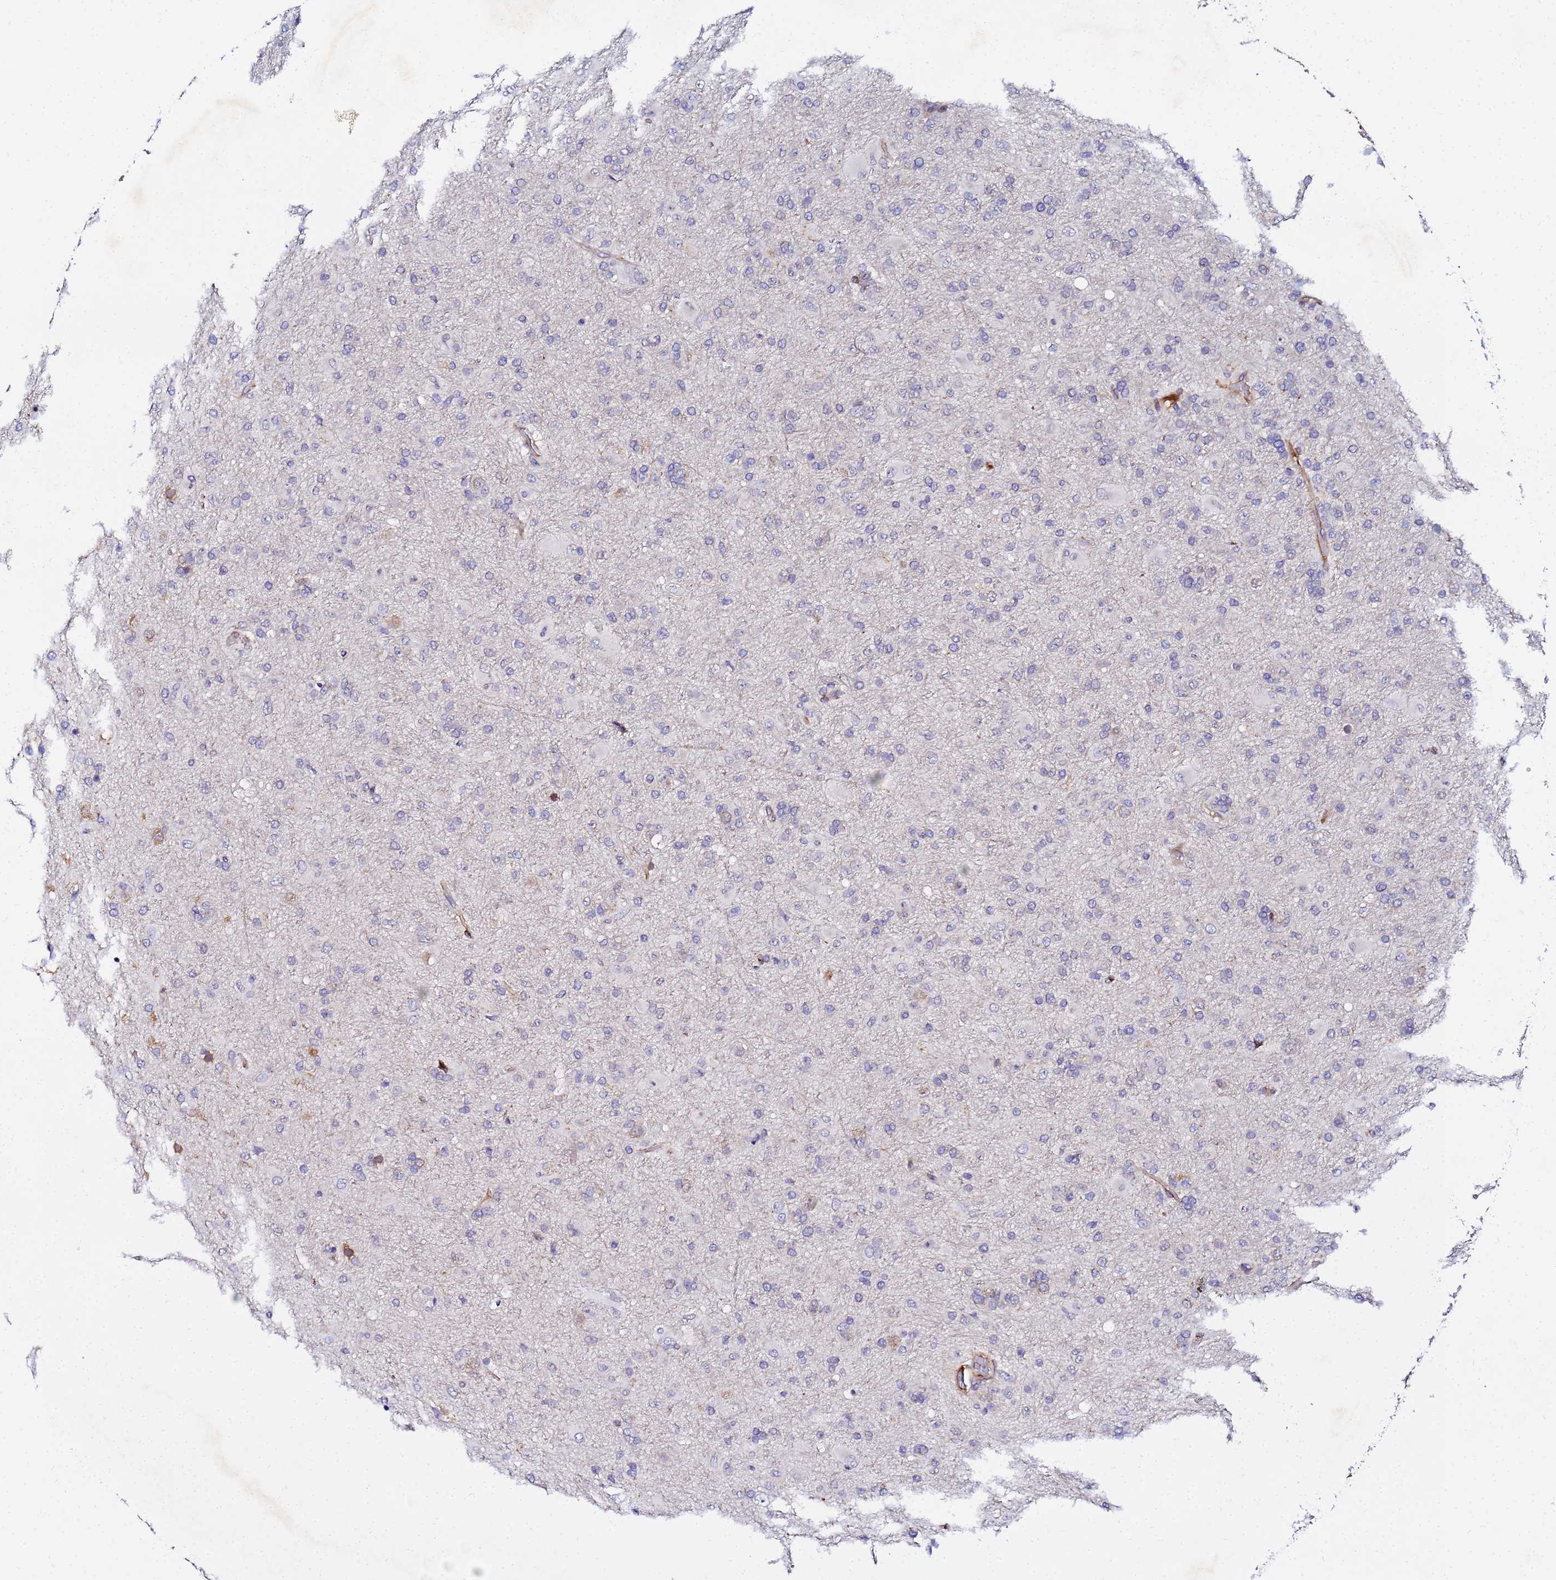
{"staining": {"intensity": "negative", "quantity": "none", "location": "none"}, "tissue": "glioma", "cell_type": "Tumor cells", "image_type": "cancer", "snomed": [{"axis": "morphology", "description": "Glioma, malignant, Low grade"}, {"axis": "topography", "description": "Brain"}], "caption": "Immunohistochemistry of malignant glioma (low-grade) shows no expression in tumor cells.", "gene": "POM121", "patient": {"sex": "male", "age": 65}}